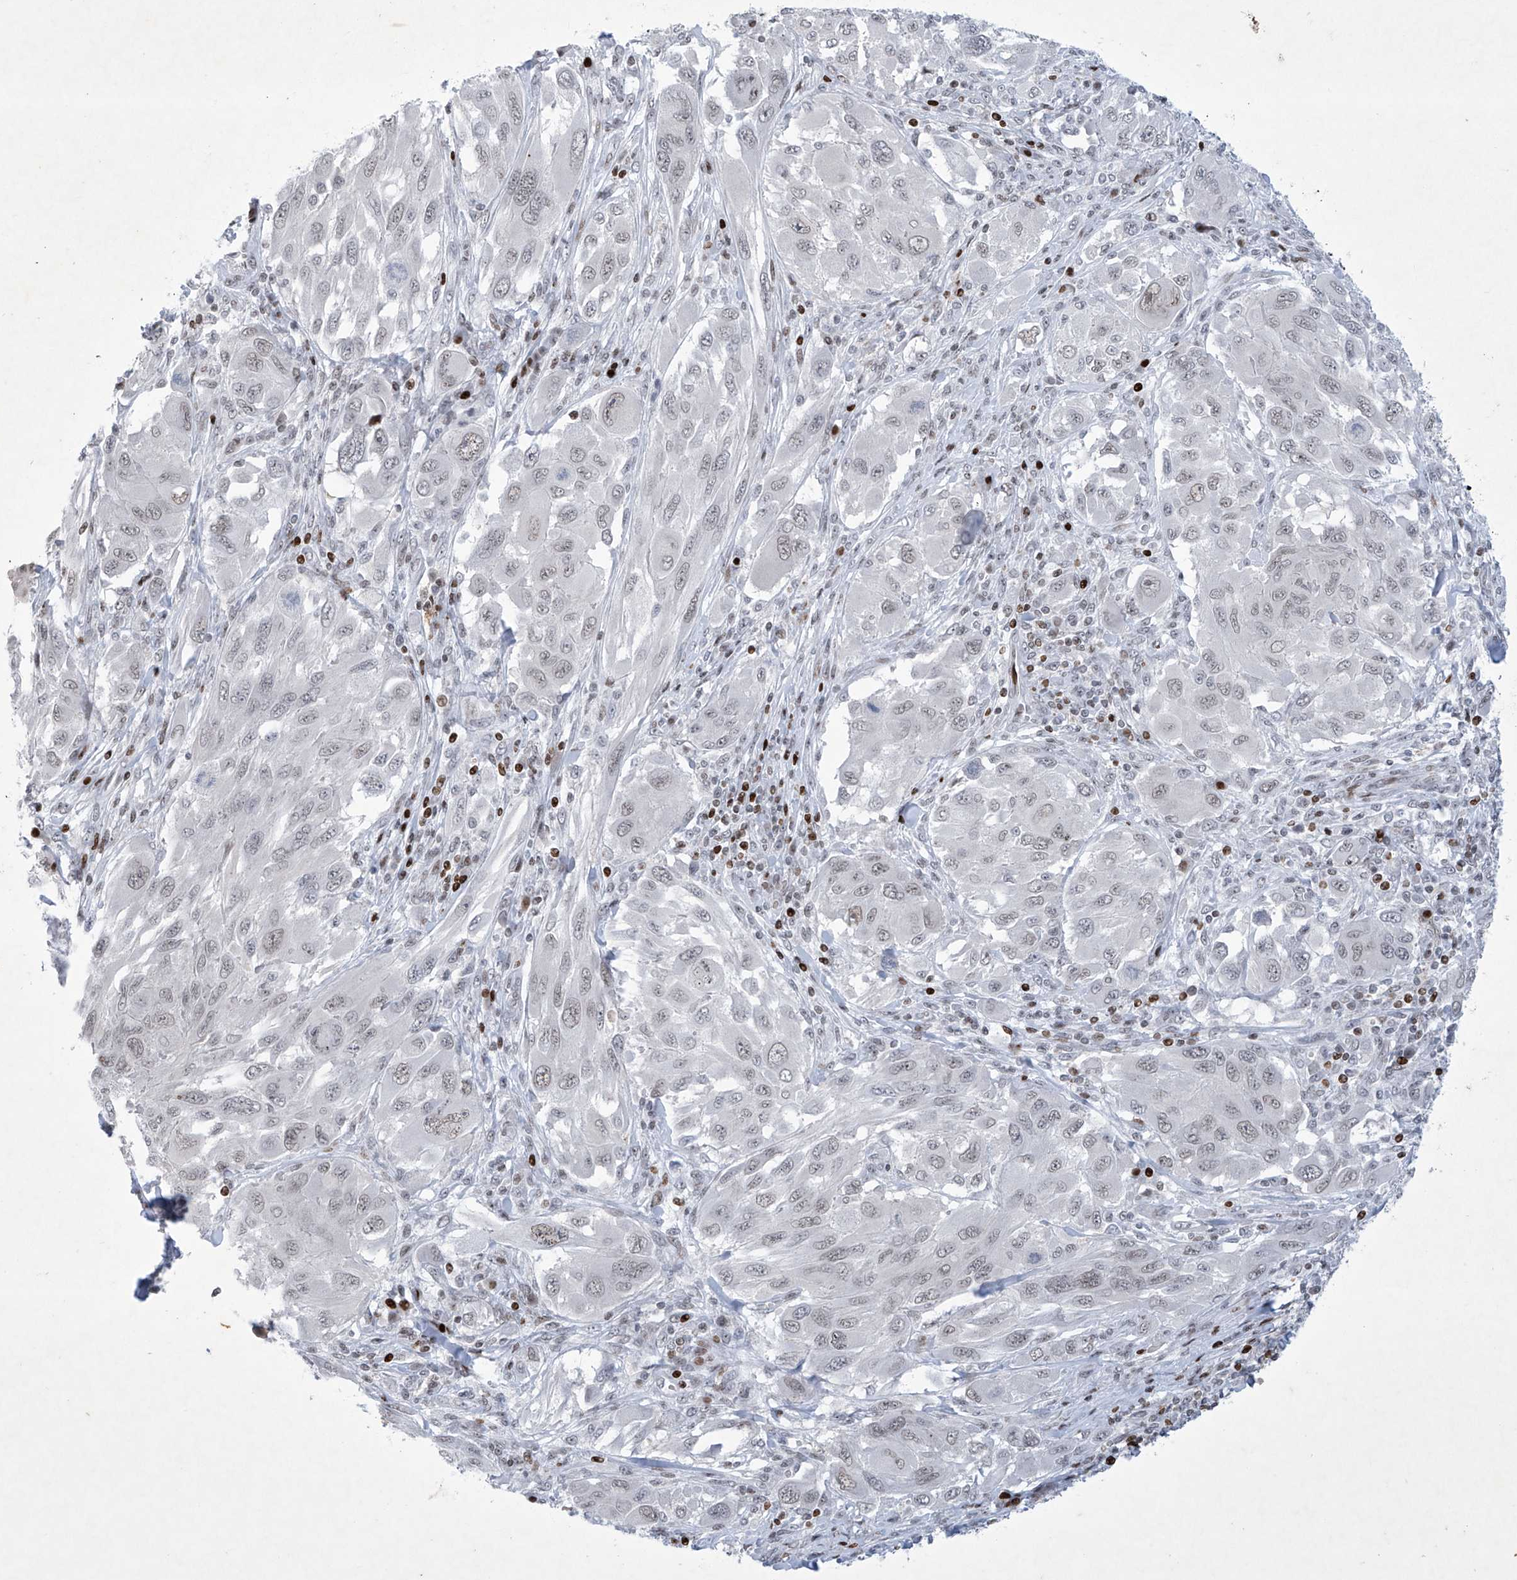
{"staining": {"intensity": "weak", "quantity": ">75%", "location": "nuclear"}, "tissue": "melanoma", "cell_type": "Tumor cells", "image_type": "cancer", "snomed": [{"axis": "morphology", "description": "Malignant melanoma, NOS"}, {"axis": "topography", "description": "Skin"}], "caption": "DAB (3,3'-diaminobenzidine) immunohistochemical staining of human melanoma demonstrates weak nuclear protein positivity in about >75% of tumor cells. Using DAB (3,3'-diaminobenzidine) (brown) and hematoxylin (blue) stains, captured at high magnification using brightfield microscopy.", "gene": "RFX7", "patient": {"sex": "female", "age": 91}}